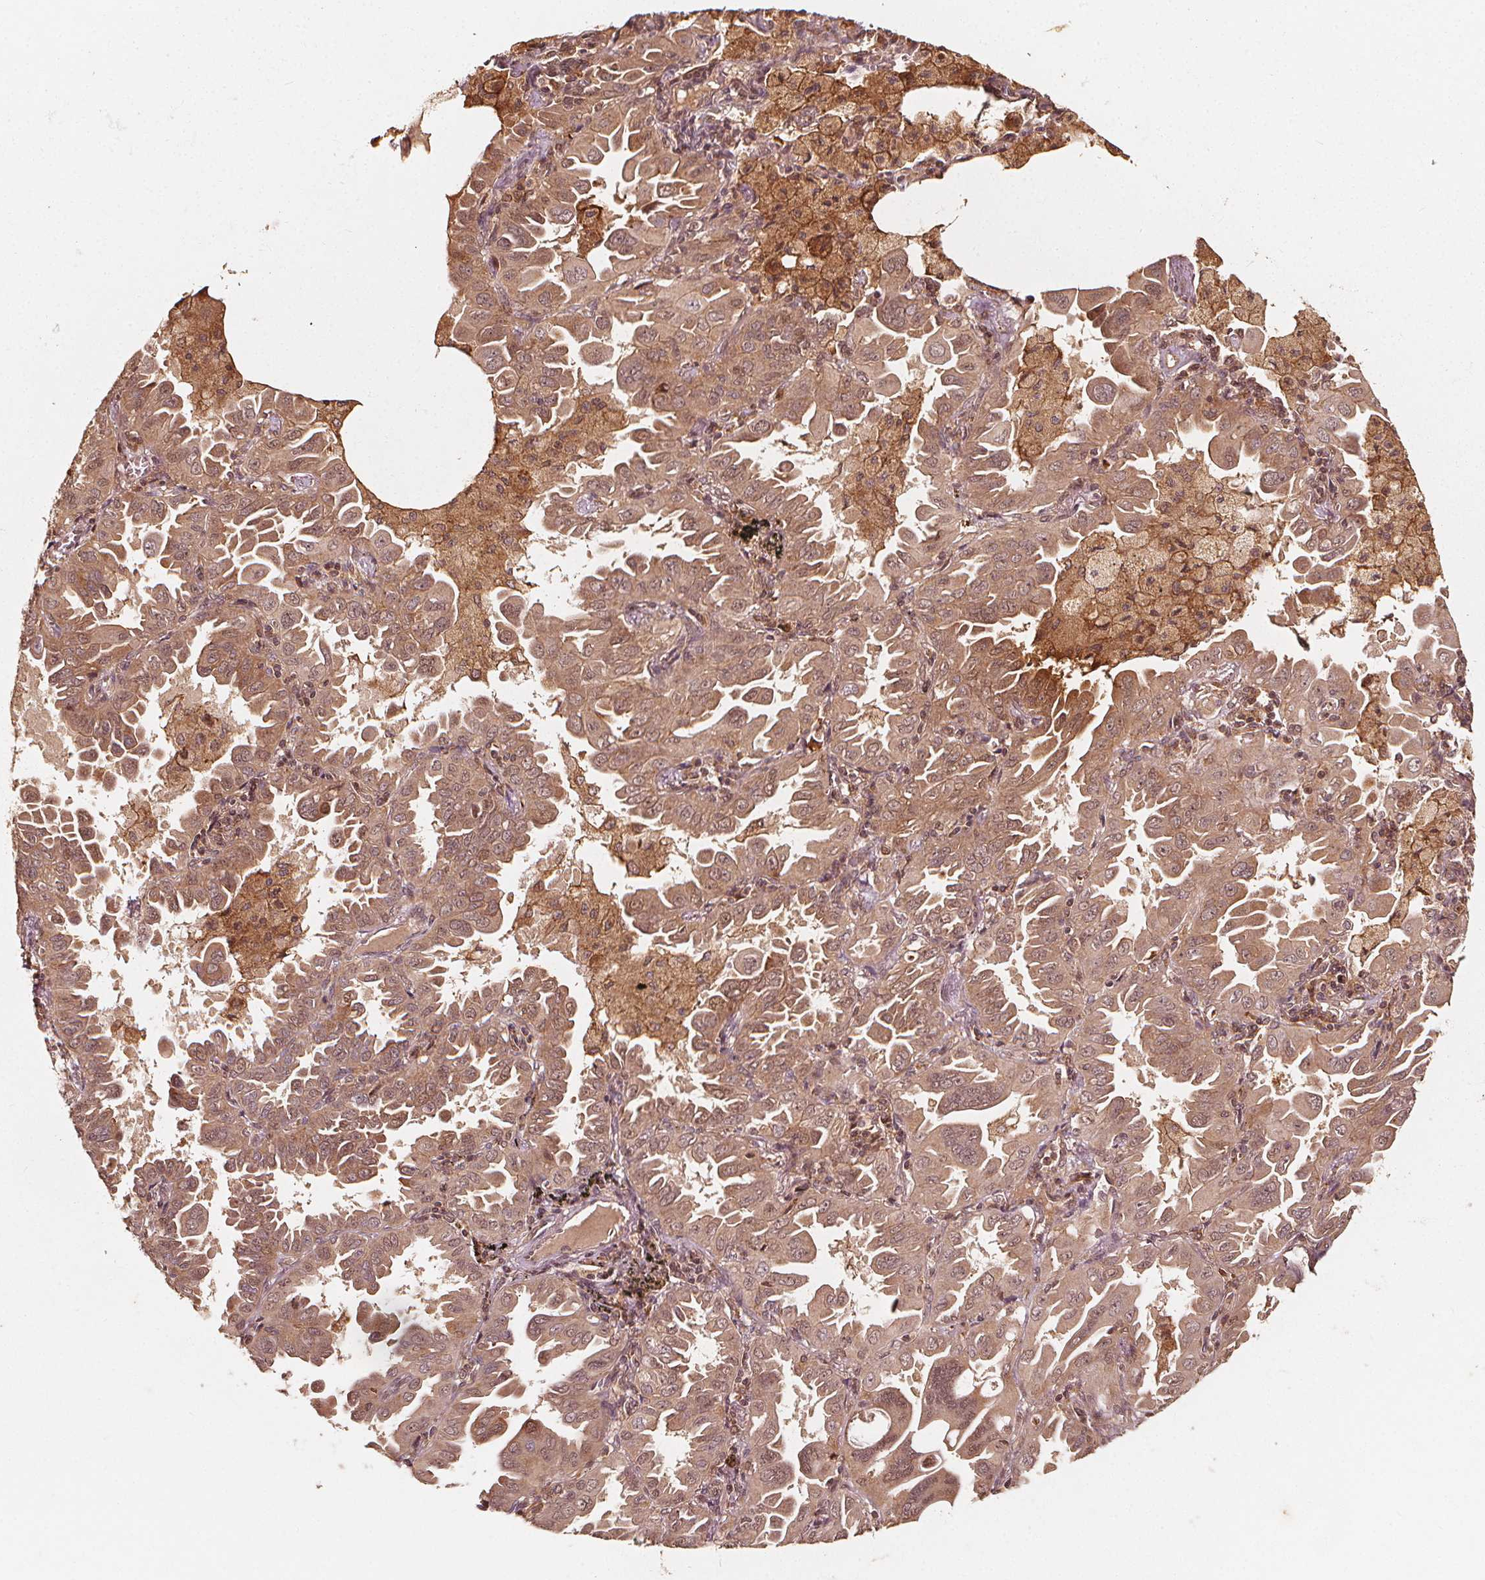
{"staining": {"intensity": "moderate", "quantity": ">75%", "location": "cytoplasmic/membranous"}, "tissue": "lung cancer", "cell_type": "Tumor cells", "image_type": "cancer", "snomed": [{"axis": "morphology", "description": "Adenocarcinoma, NOS"}, {"axis": "topography", "description": "Lung"}], "caption": "Protein expression analysis of human lung adenocarcinoma reveals moderate cytoplasmic/membranous expression in approximately >75% of tumor cells. Immunohistochemistry (ihc) stains the protein in brown and the nuclei are stained blue.", "gene": "NPC1", "patient": {"sex": "male", "age": 64}}